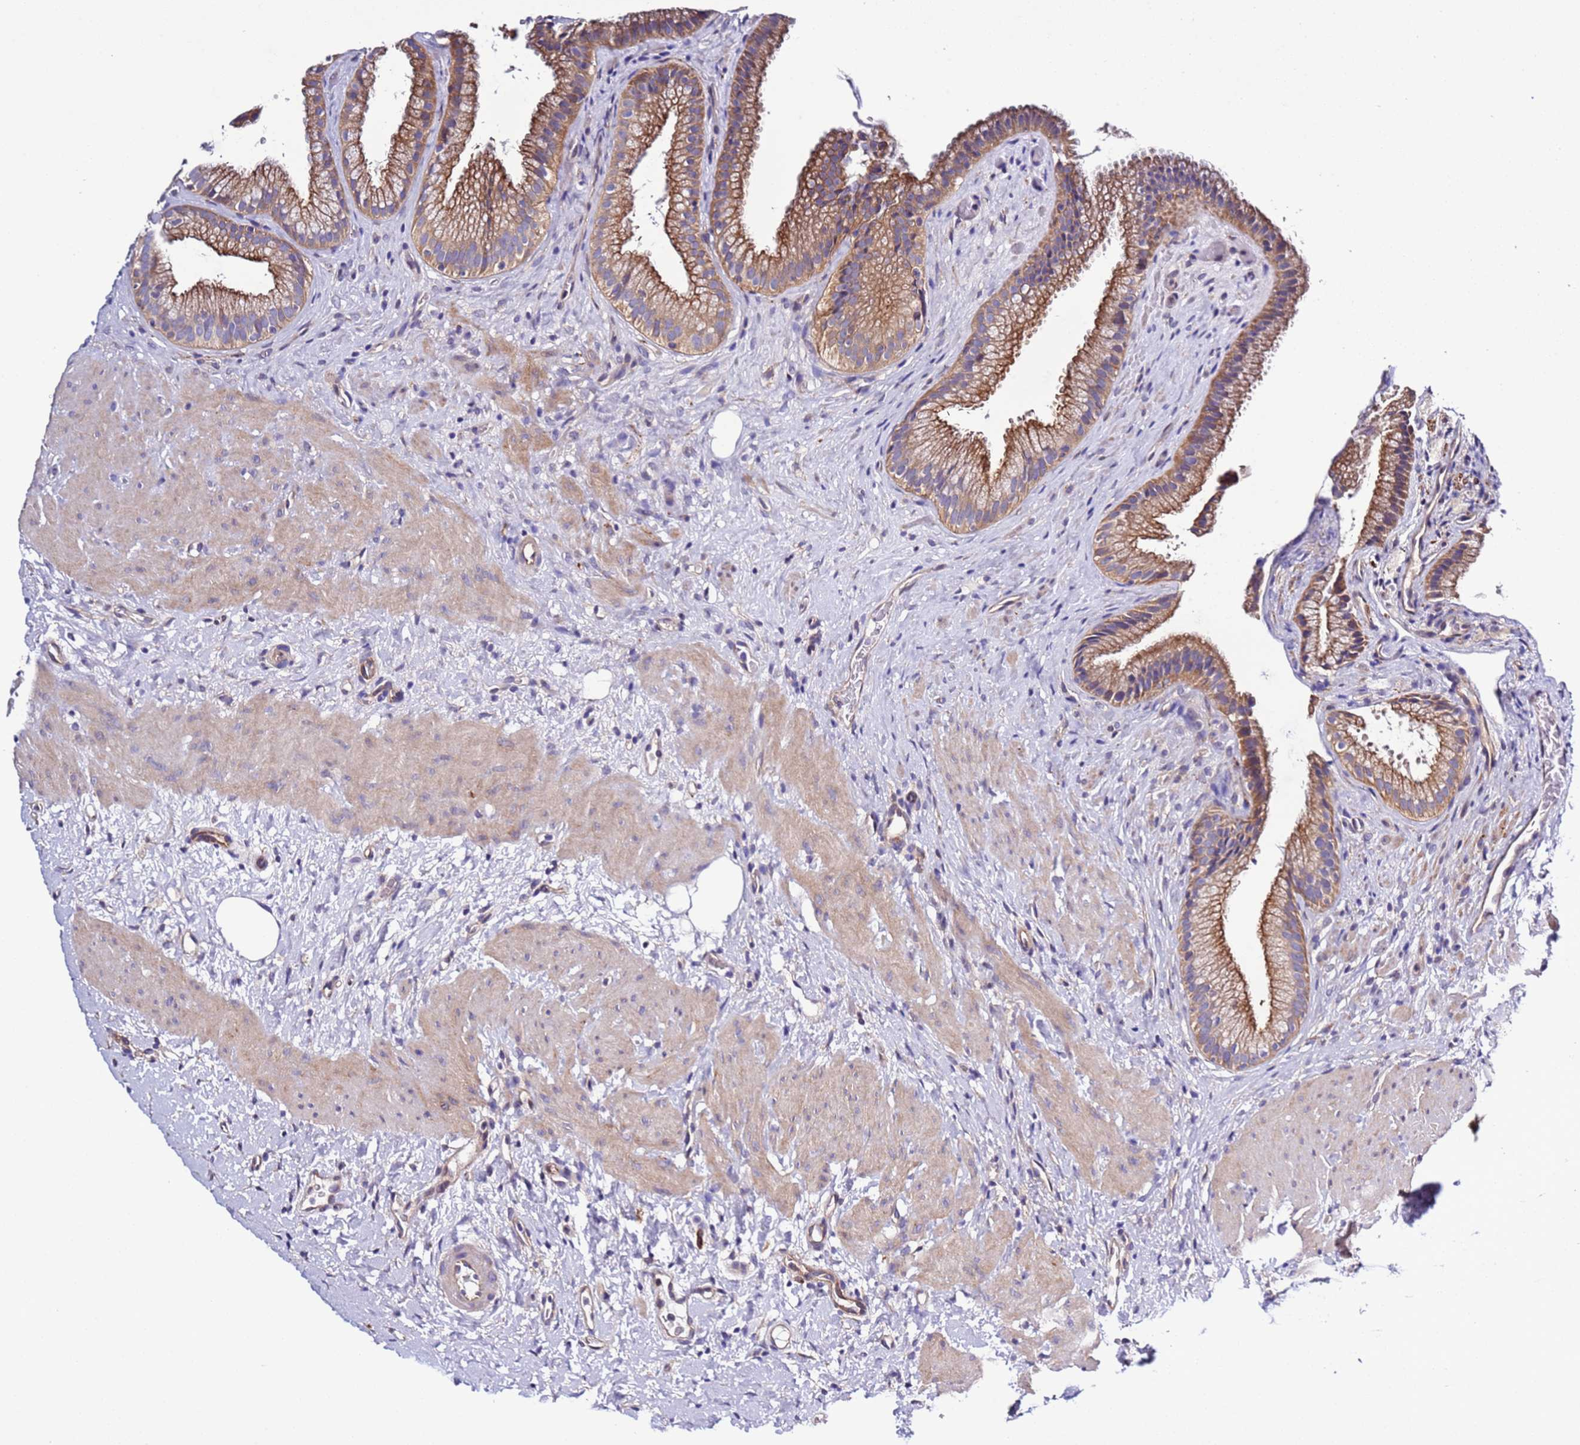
{"staining": {"intensity": "moderate", "quantity": ">75%", "location": "cytoplasmic/membranous"}, "tissue": "gallbladder", "cell_type": "Glandular cells", "image_type": "normal", "snomed": [{"axis": "morphology", "description": "Normal tissue, NOS"}, {"axis": "topography", "description": "Gallbladder"}], "caption": "Moderate cytoplasmic/membranous positivity for a protein is appreciated in about >75% of glandular cells of benign gallbladder using immunohistochemistry.", "gene": "SPCS1", "patient": {"sex": "female", "age": 64}}